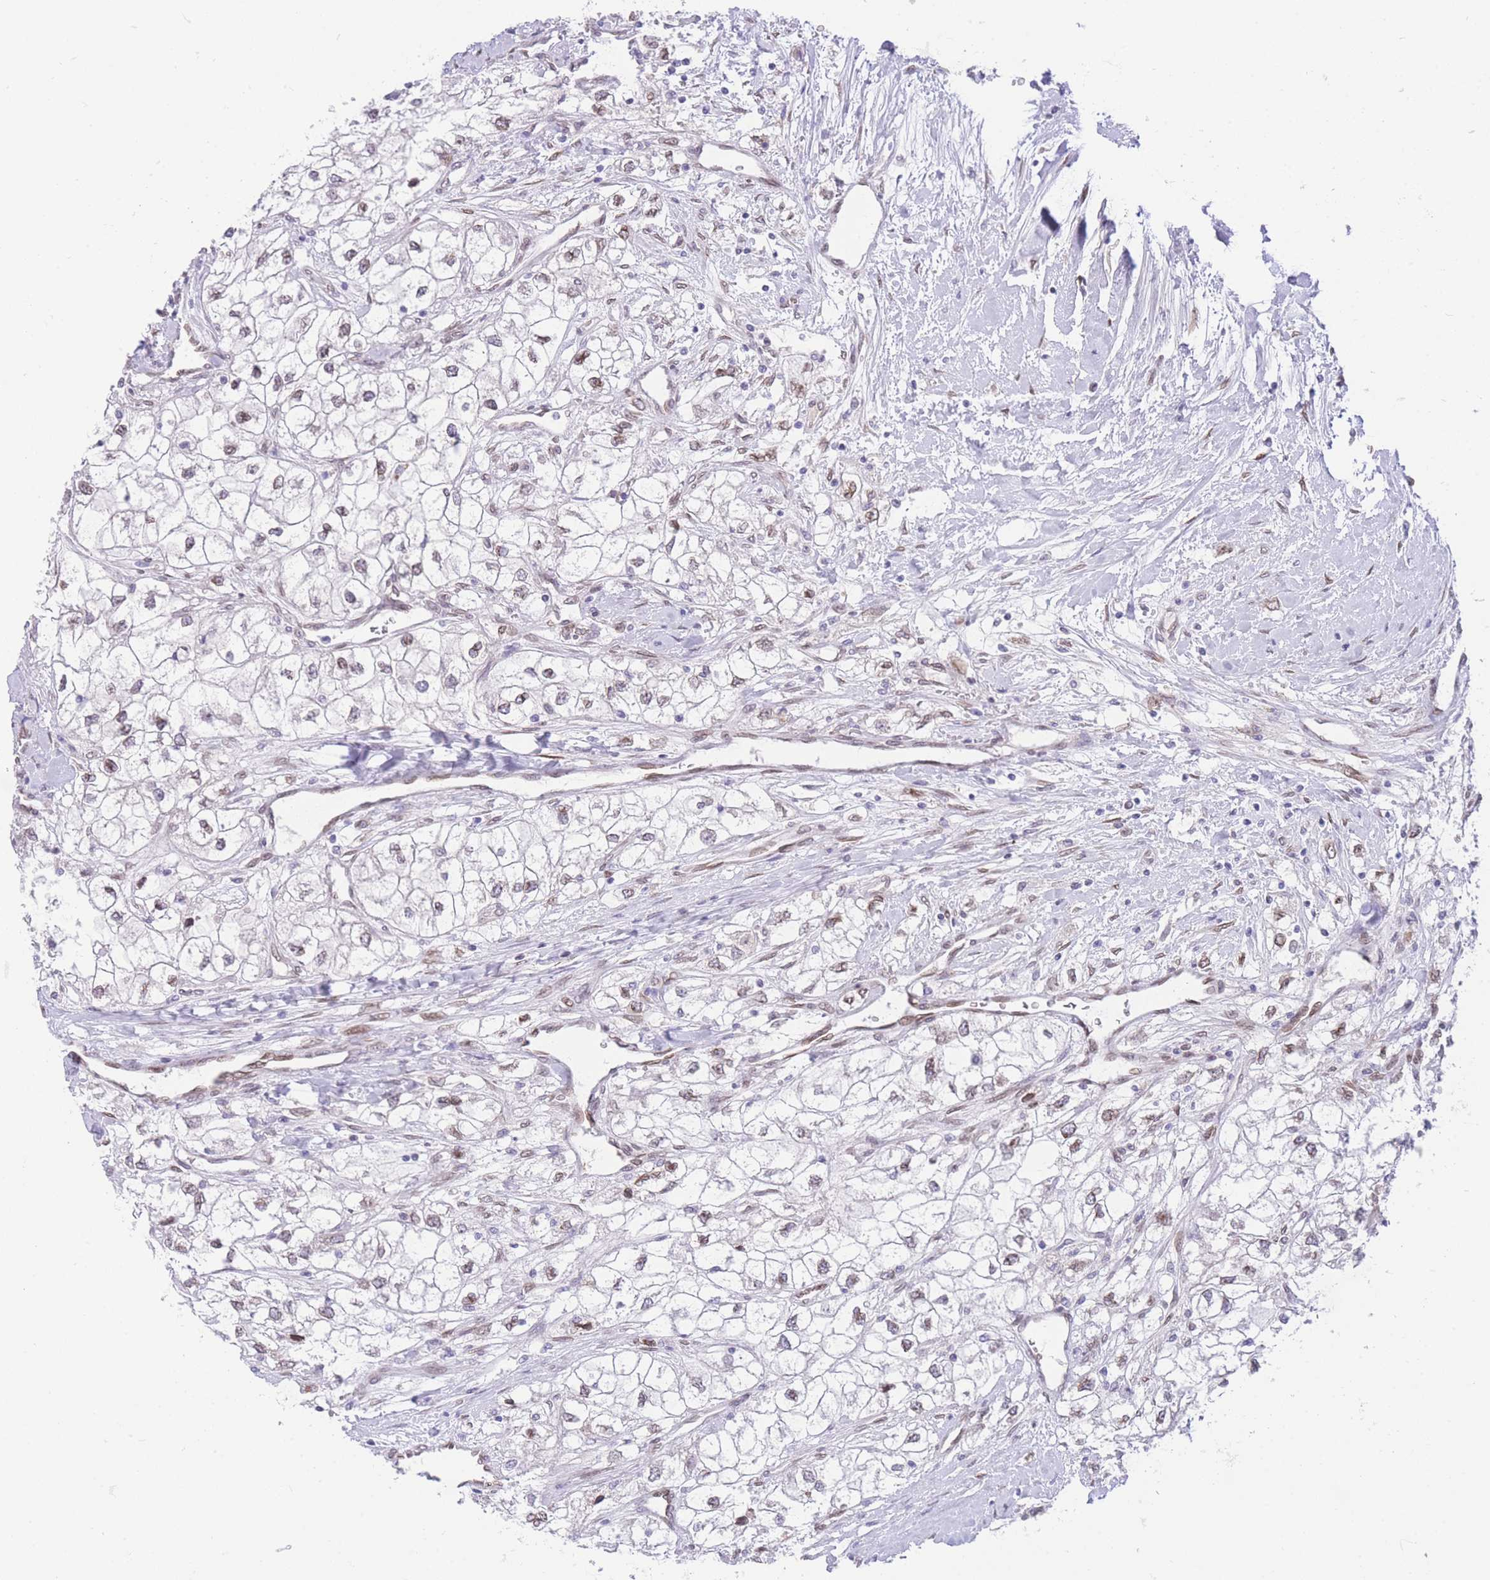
{"staining": {"intensity": "weak", "quantity": "25%-75%", "location": "nuclear"}, "tissue": "renal cancer", "cell_type": "Tumor cells", "image_type": "cancer", "snomed": [{"axis": "morphology", "description": "Adenocarcinoma, NOS"}, {"axis": "topography", "description": "Kidney"}], "caption": "Immunohistochemical staining of adenocarcinoma (renal) exhibits low levels of weak nuclear staining in about 25%-75% of tumor cells.", "gene": "OR10AD1", "patient": {"sex": "male", "age": 59}}